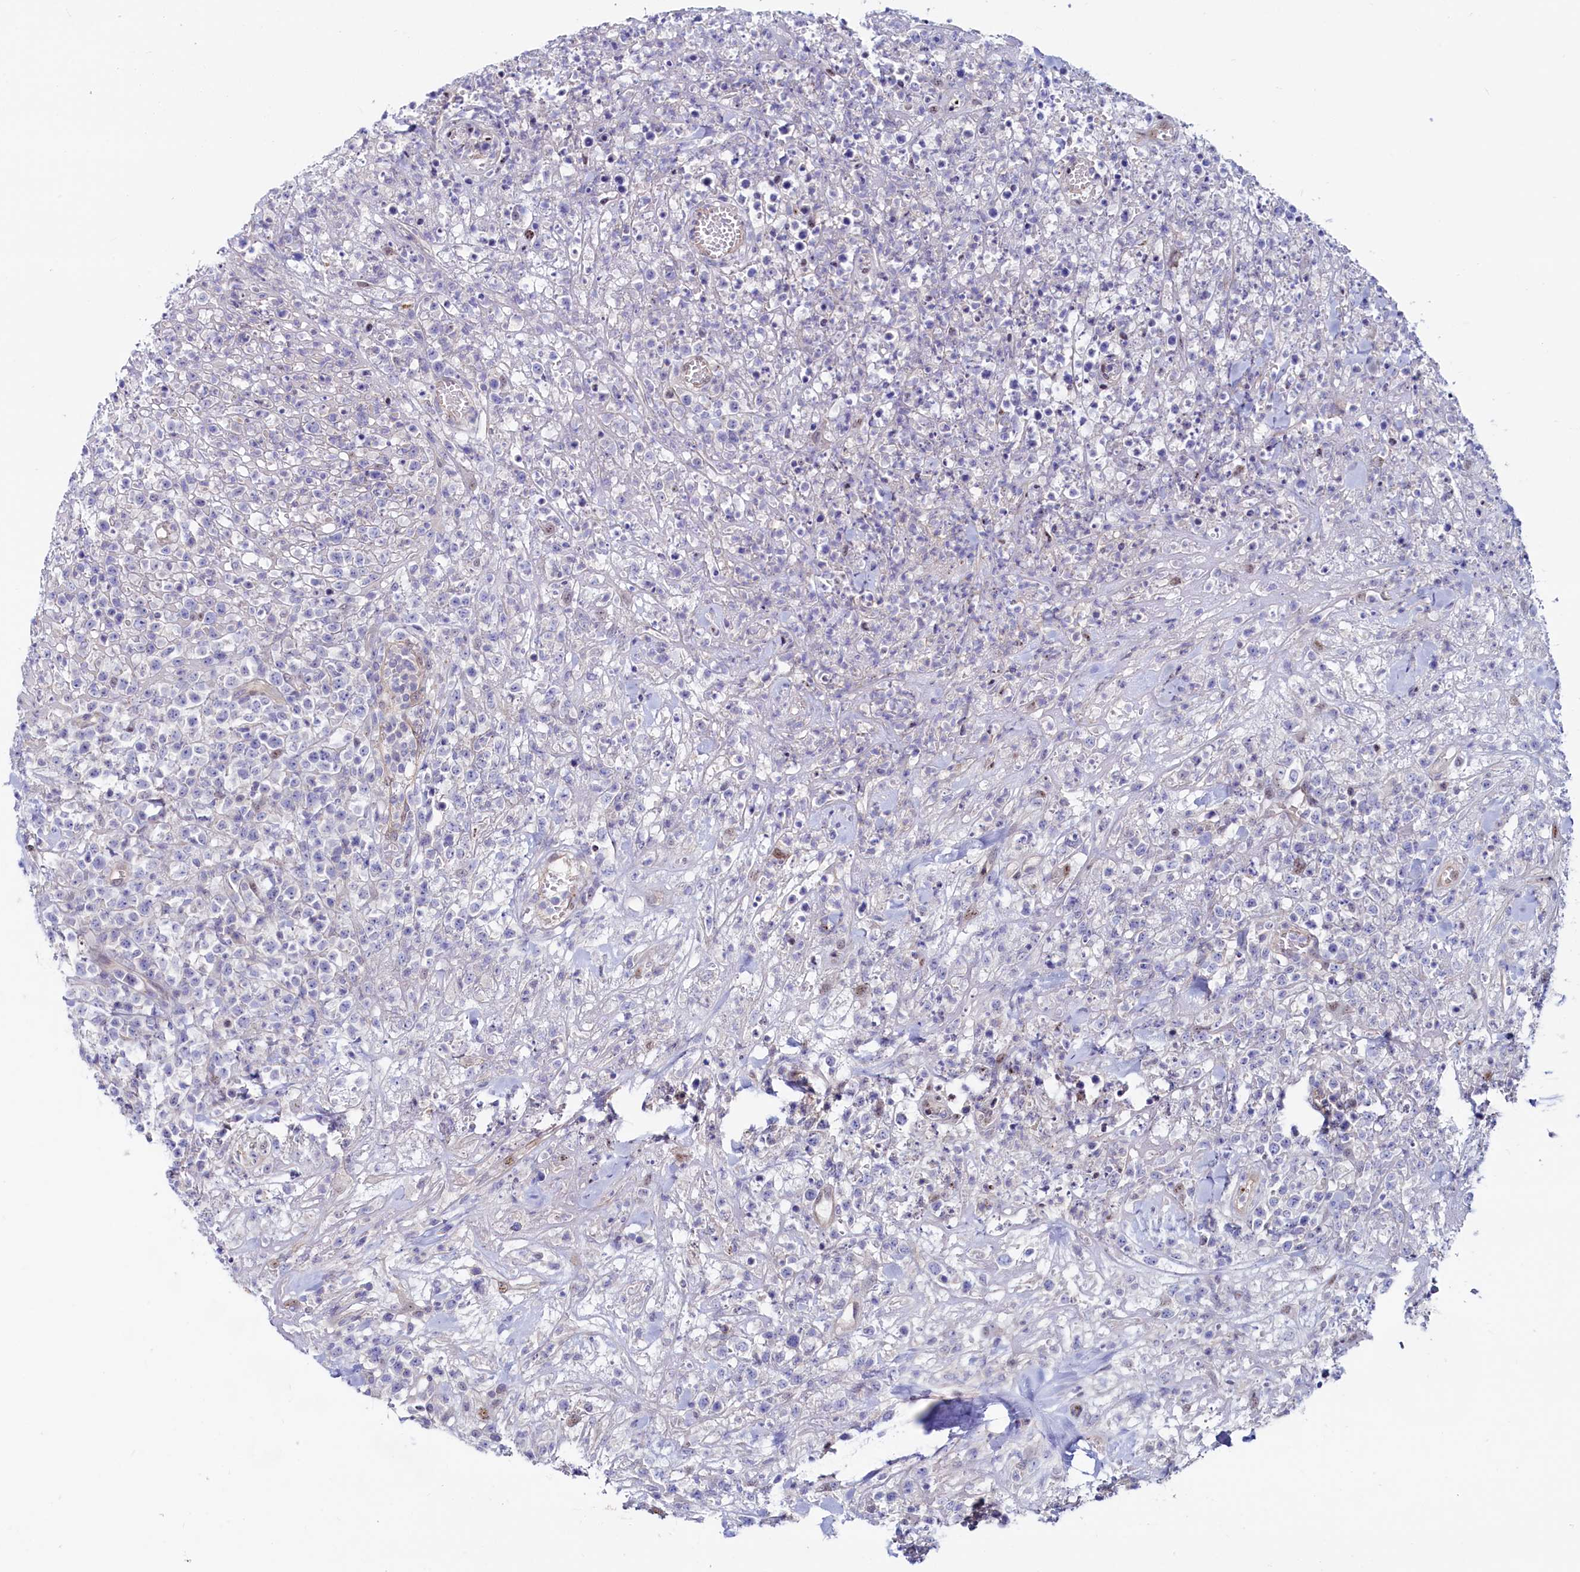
{"staining": {"intensity": "negative", "quantity": "none", "location": "none"}, "tissue": "lymphoma", "cell_type": "Tumor cells", "image_type": "cancer", "snomed": [{"axis": "morphology", "description": "Malignant lymphoma, non-Hodgkin's type, High grade"}, {"axis": "topography", "description": "Colon"}], "caption": "Lymphoma was stained to show a protein in brown. There is no significant positivity in tumor cells.", "gene": "ASTE1", "patient": {"sex": "female", "age": 53}}